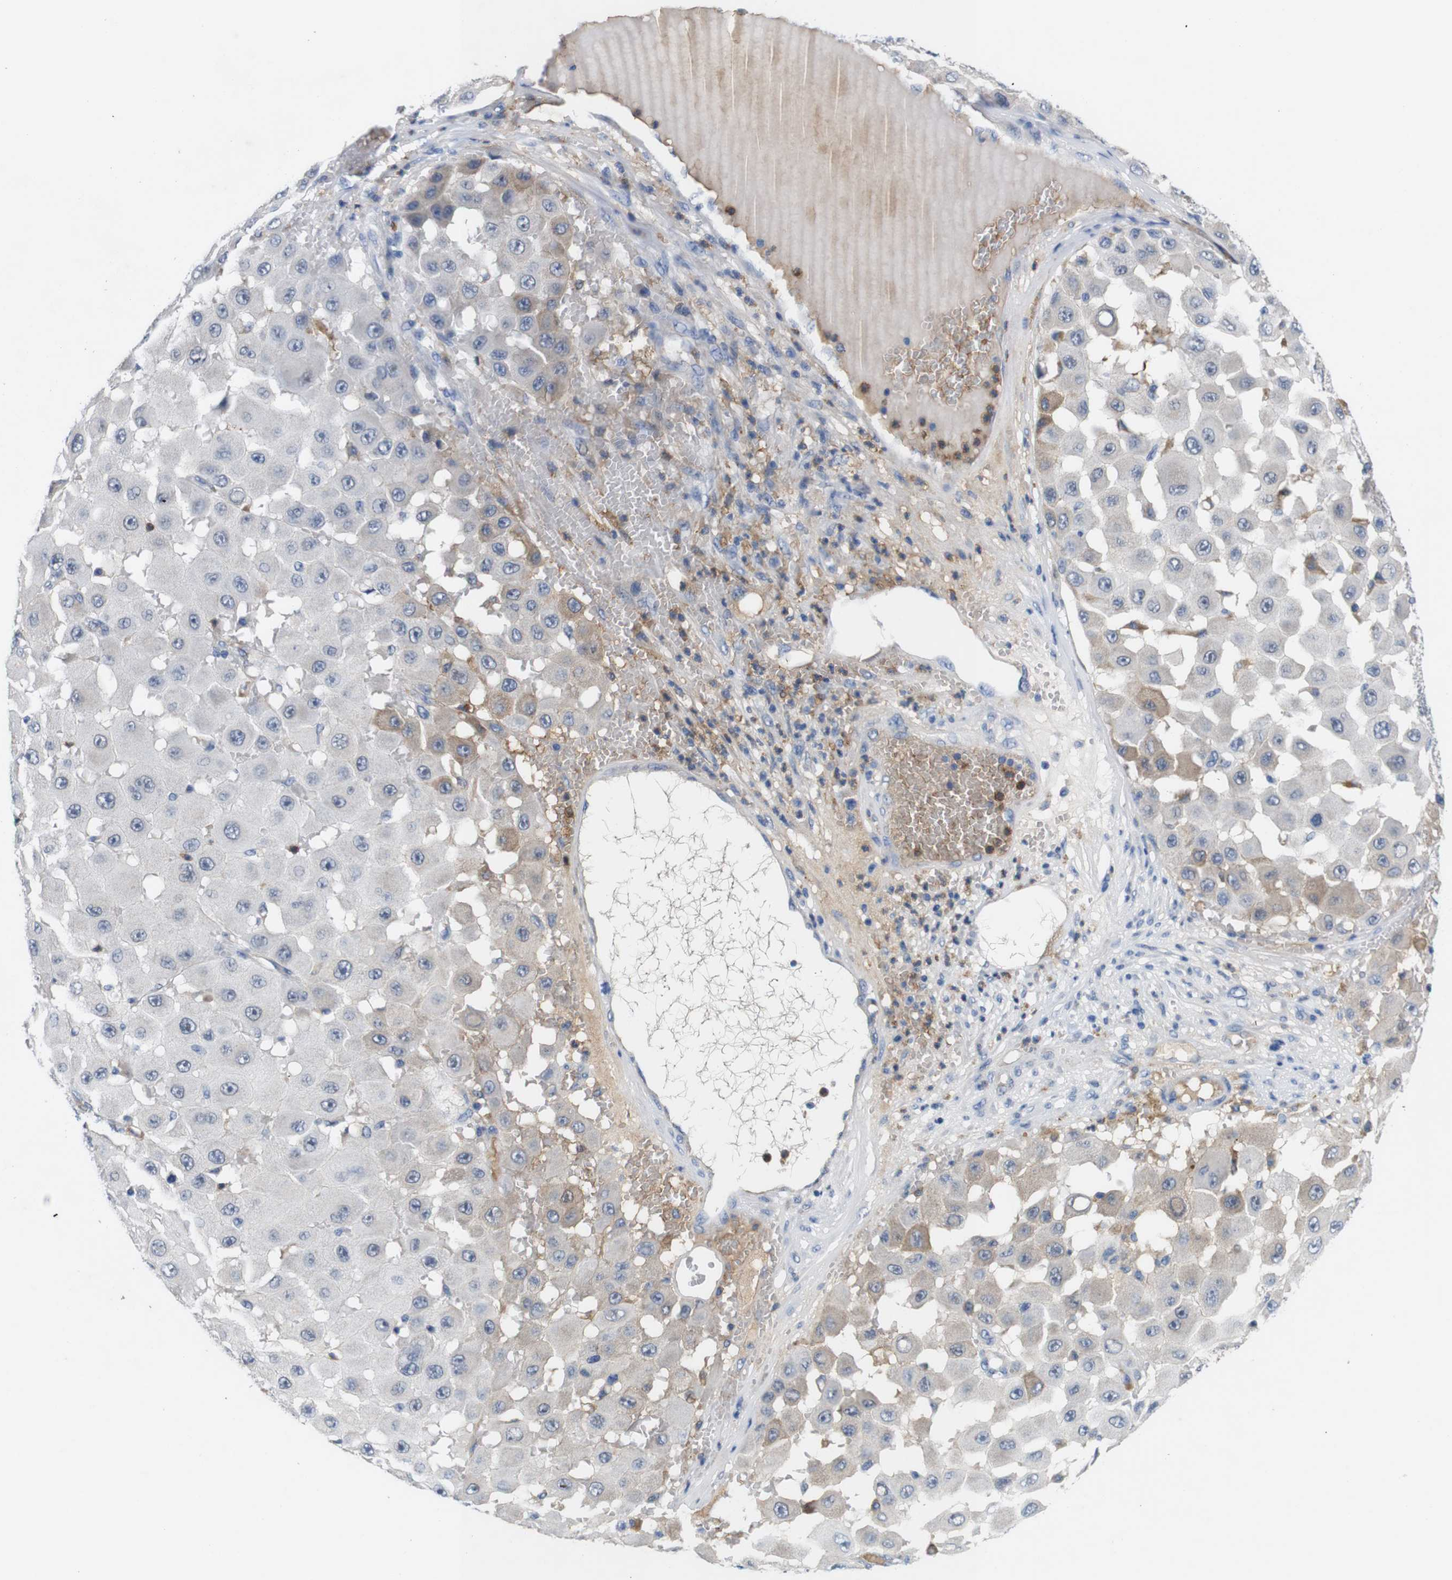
{"staining": {"intensity": "negative", "quantity": "none", "location": "none"}, "tissue": "melanoma", "cell_type": "Tumor cells", "image_type": "cancer", "snomed": [{"axis": "morphology", "description": "Malignant melanoma, NOS"}, {"axis": "topography", "description": "Skin"}], "caption": "The image exhibits no staining of tumor cells in malignant melanoma.", "gene": "C1RL", "patient": {"sex": "female", "age": 81}}